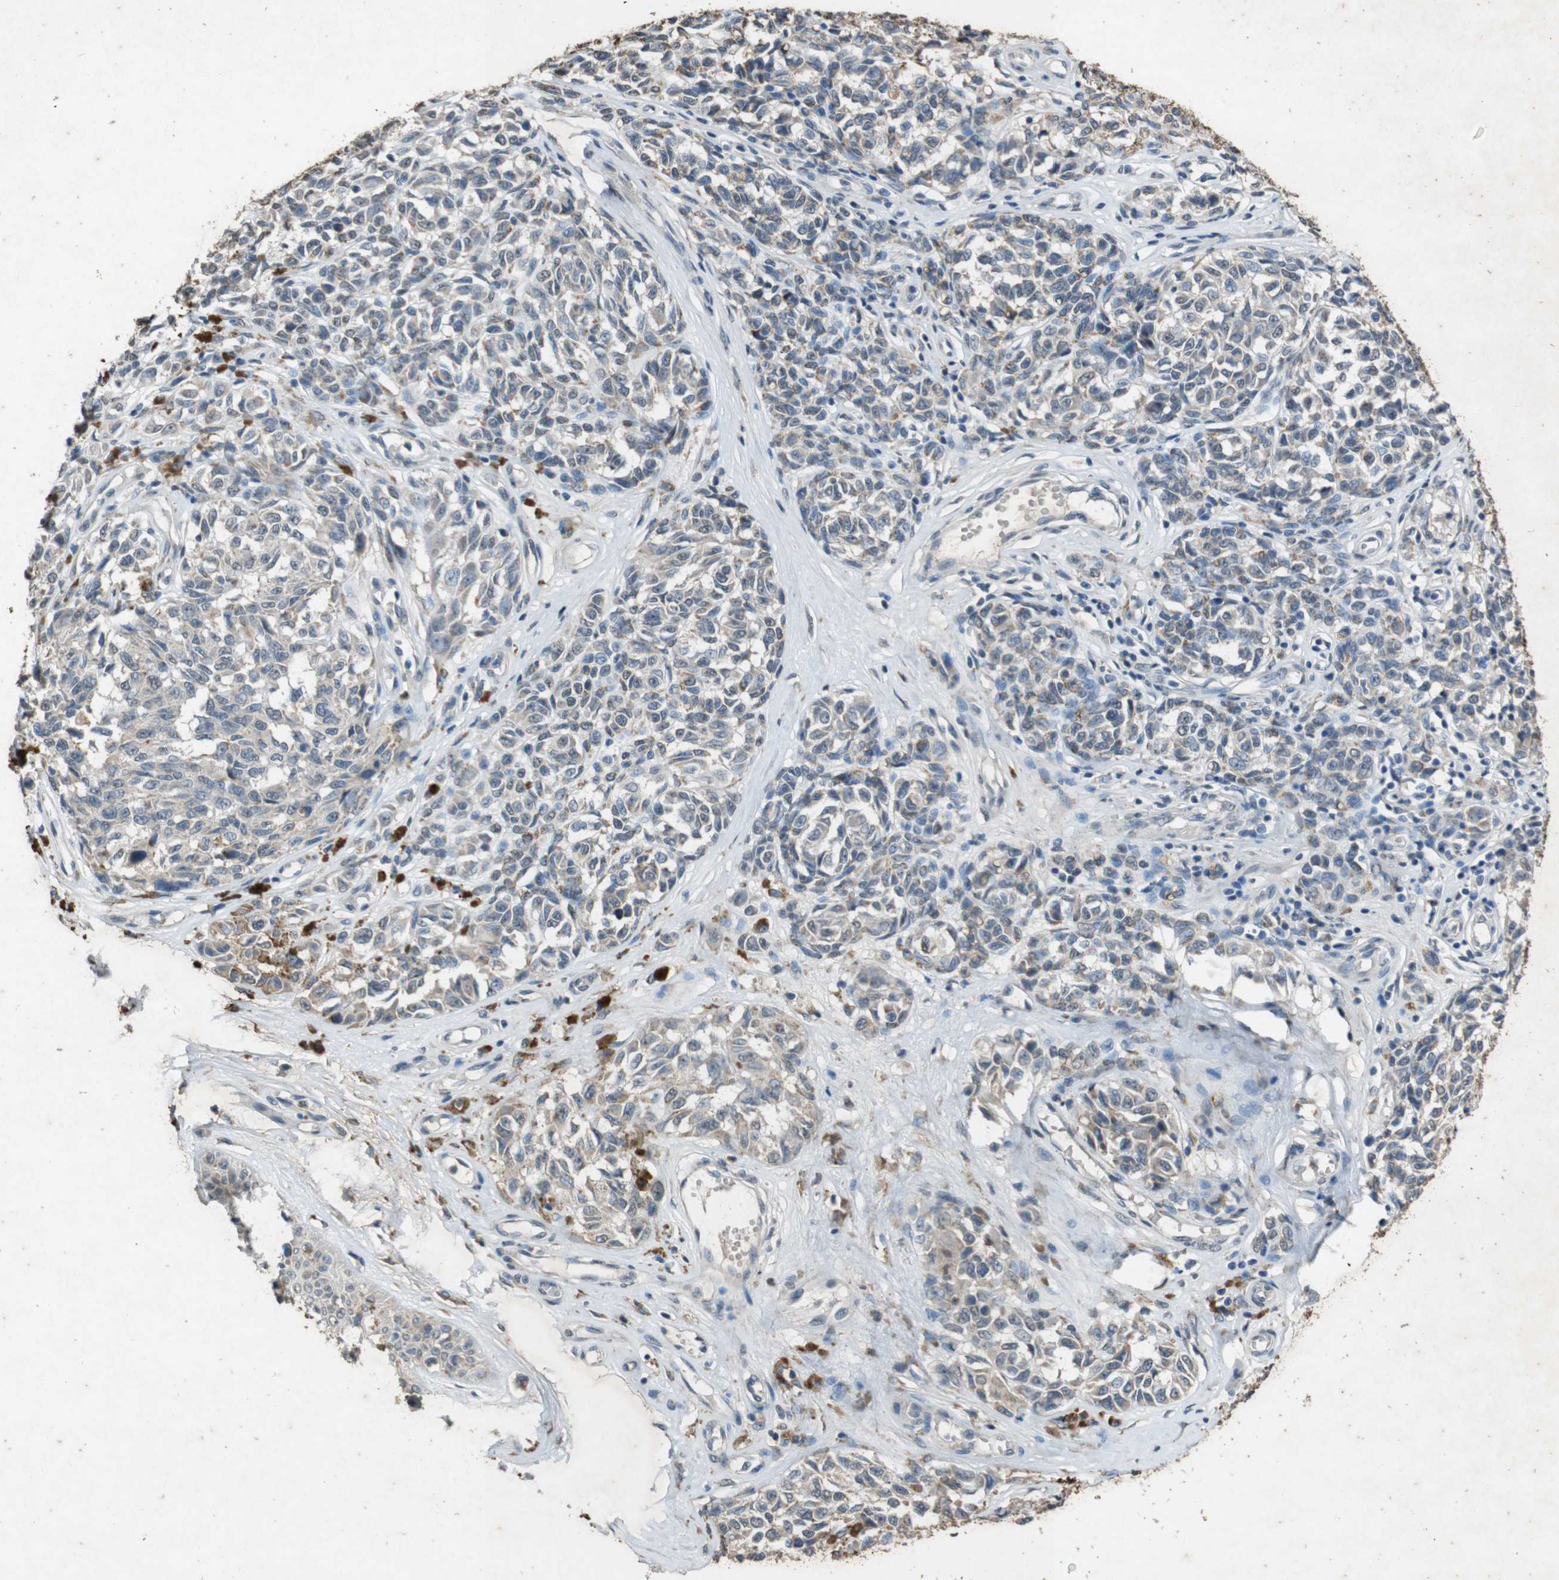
{"staining": {"intensity": "weak", "quantity": "25%-75%", "location": "cytoplasmic/membranous"}, "tissue": "melanoma", "cell_type": "Tumor cells", "image_type": "cancer", "snomed": [{"axis": "morphology", "description": "Malignant melanoma, NOS"}, {"axis": "topography", "description": "Skin"}], "caption": "Brown immunohistochemical staining in malignant melanoma demonstrates weak cytoplasmic/membranous staining in about 25%-75% of tumor cells.", "gene": "STBD1", "patient": {"sex": "female", "age": 64}}